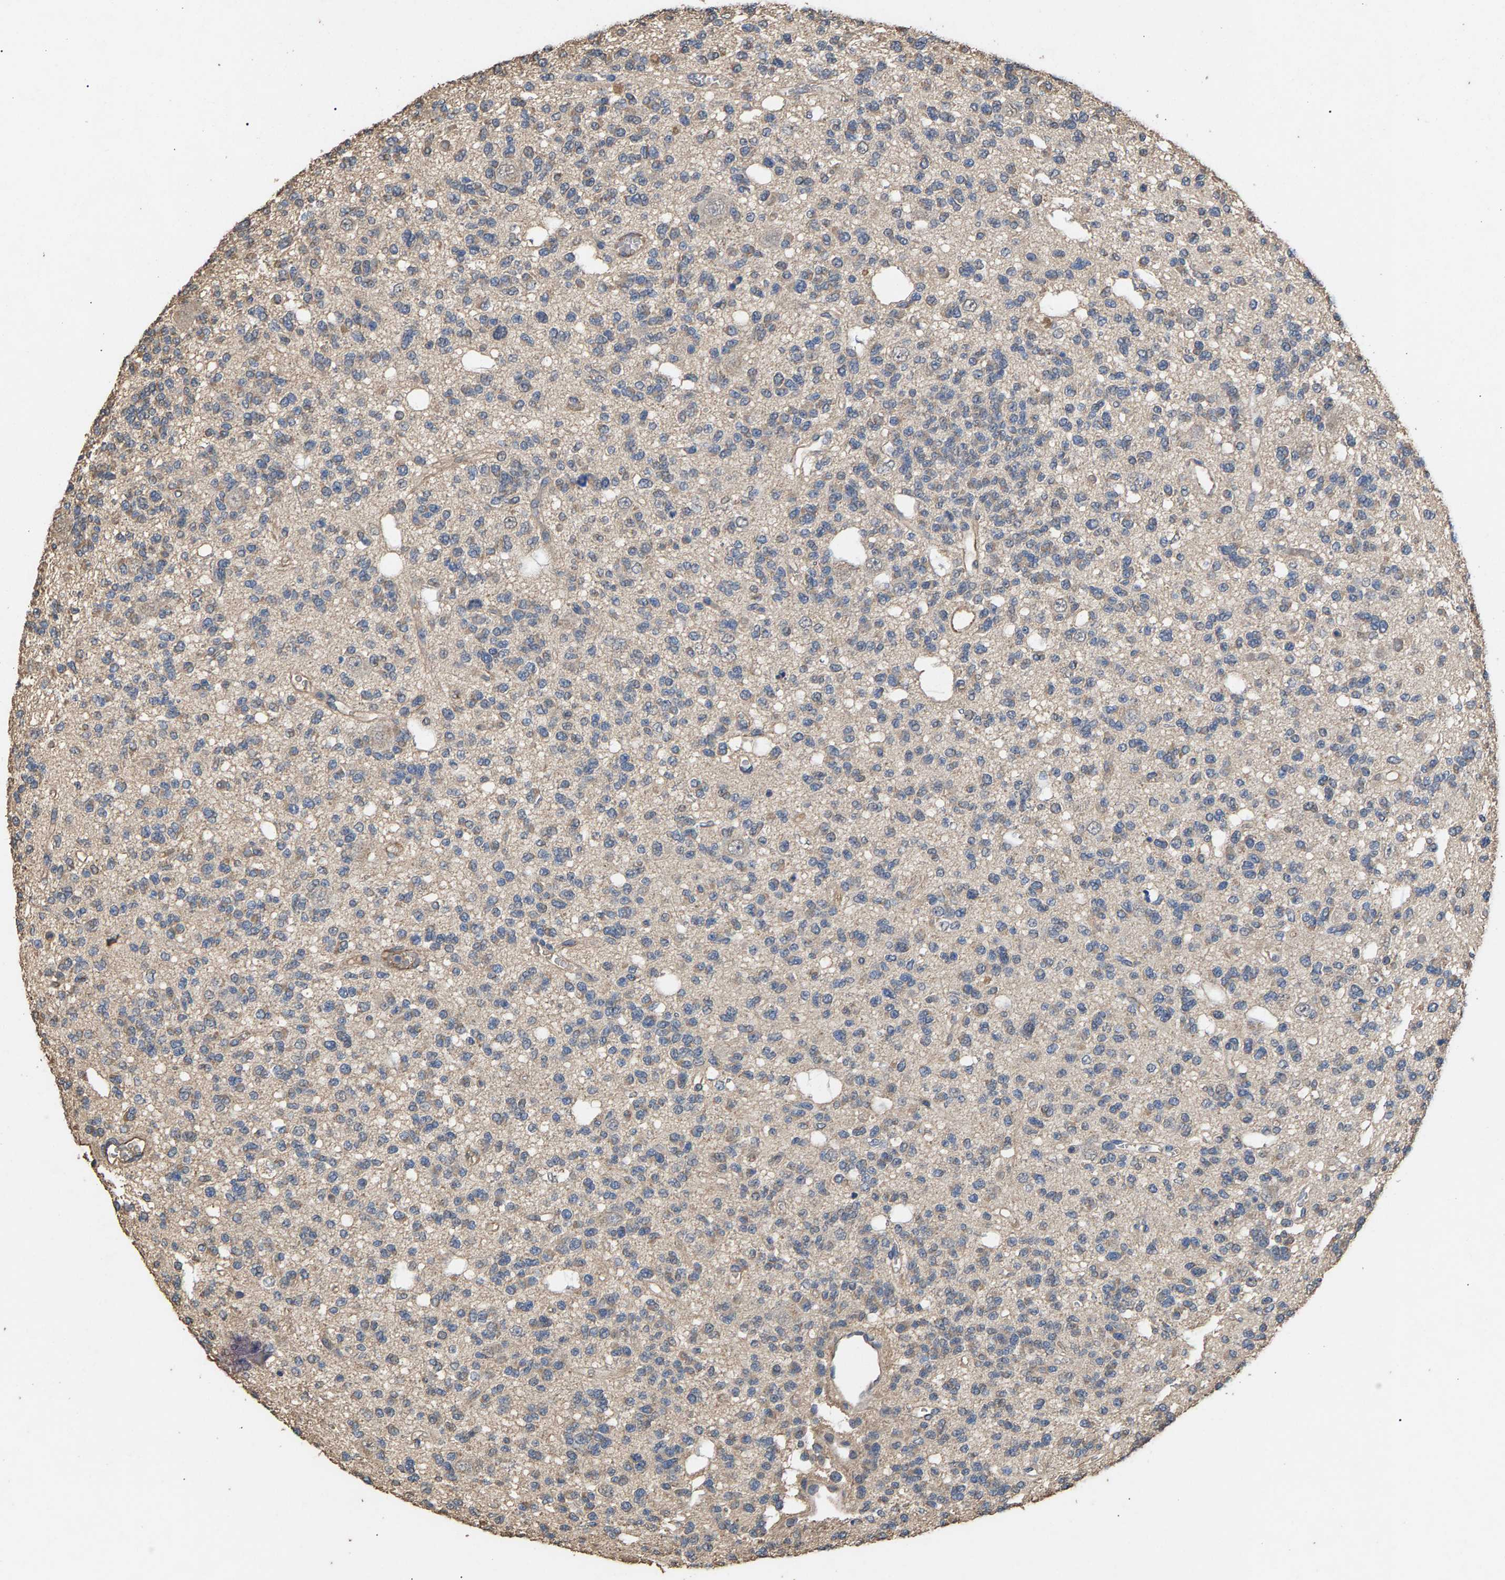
{"staining": {"intensity": "weak", "quantity": "<25%", "location": "cytoplasmic/membranous"}, "tissue": "glioma", "cell_type": "Tumor cells", "image_type": "cancer", "snomed": [{"axis": "morphology", "description": "Glioma, malignant, Low grade"}, {"axis": "topography", "description": "Brain"}], "caption": "This is an immunohistochemistry (IHC) image of human malignant glioma (low-grade). There is no positivity in tumor cells.", "gene": "HTRA3", "patient": {"sex": "male", "age": 38}}